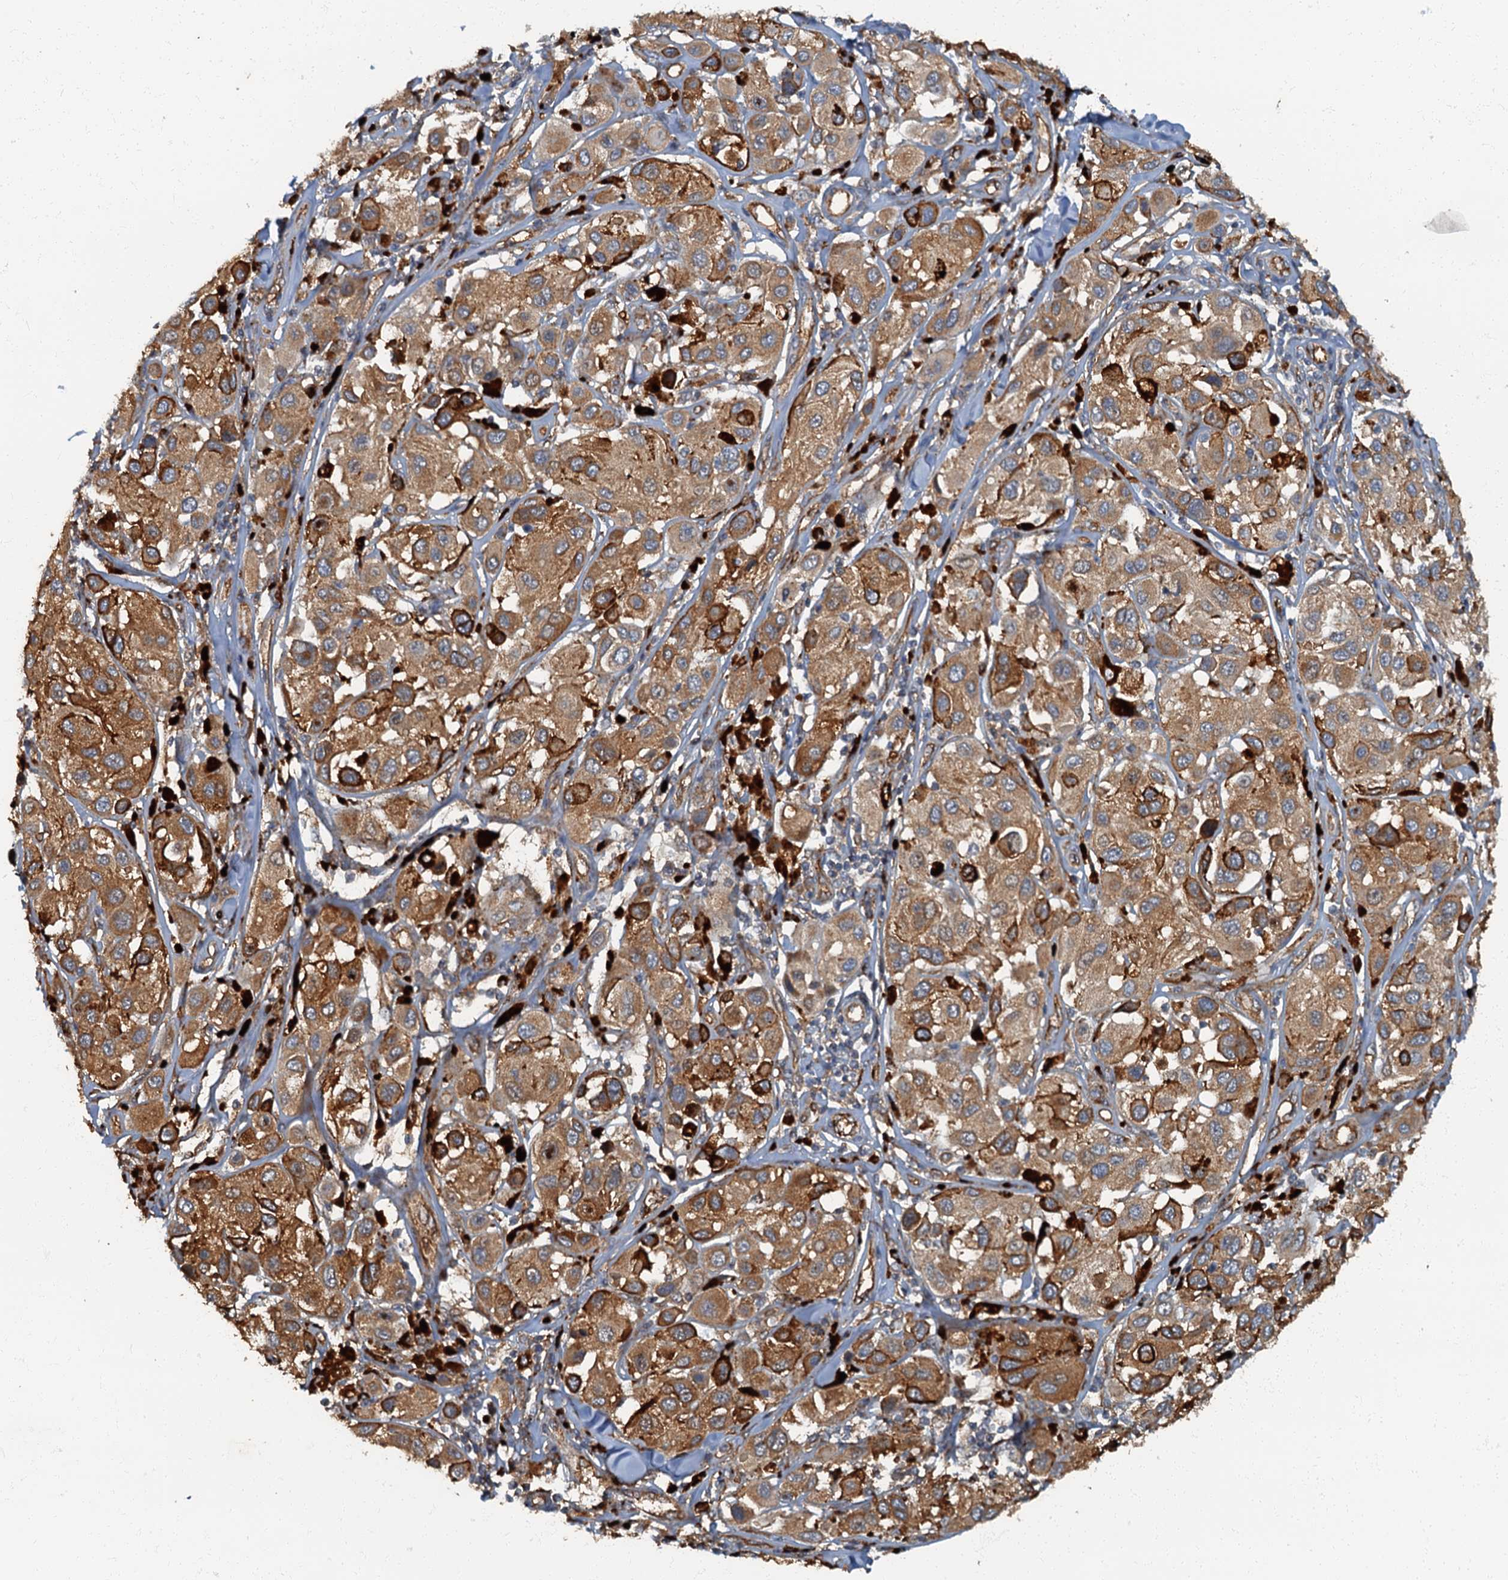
{"staining": {"intensity": "moderate", "quantity": ">75%", "location": "cytoplasmic/membranous"}, "tissue": "melanoma", "cell_type": "Tumor cells", "image_type": "cancer", "snomed": [{"axis": "morphology", "description": "Malignant melanoma, Metastatic site"}, {"axis": "topography", "description": "Skin"}], "caption": "Moderate cytoplasmic/membranous protein expression is present in about >75% of tumor cells in malignant melanoma (metastatic site). The staining is performed using DAB brown chromogen to label protein expression. The nuclei are counter-stained blue using hematoxylin.", "gene": "ARL11", "patient": {"sex": "male", "age": 41}}